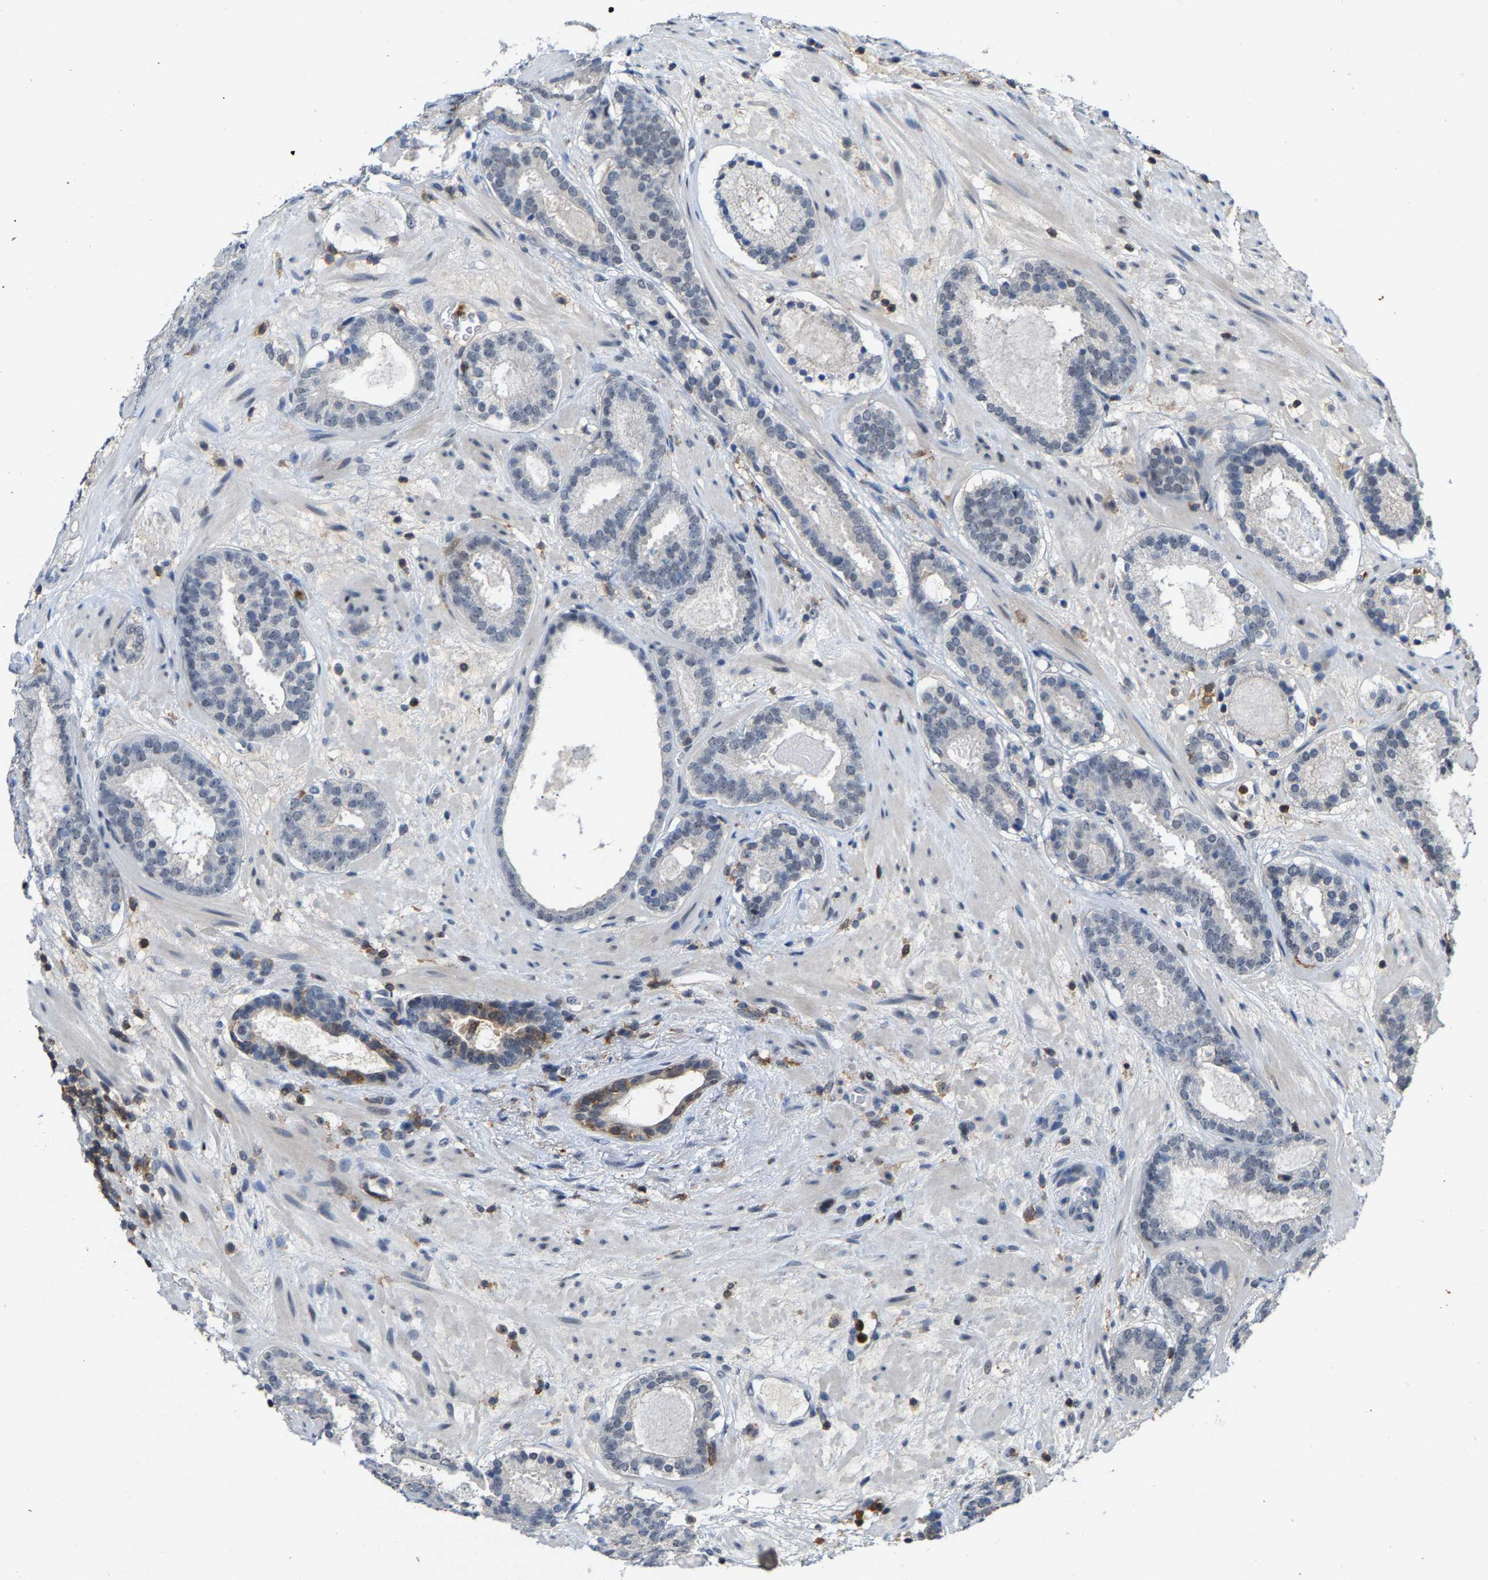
{"staining": {"intensity": "negative", "quantity": "none", "location": "none"}, "tissue": "prostate cancer", "cell_type": "Tumor cells", "image_type": "cancer", "snomed": [{"axis": "morphology", "description": "Adenocarcinoma, Low grade"}, {"axis": "topography", "description": "Prostate"}], "caption": "Human prostate cancer stained for a protein using IHC shows no positivity in tumor cells.", "gene": "FGD3", "patient": {"sex": "male", "age": 69}}